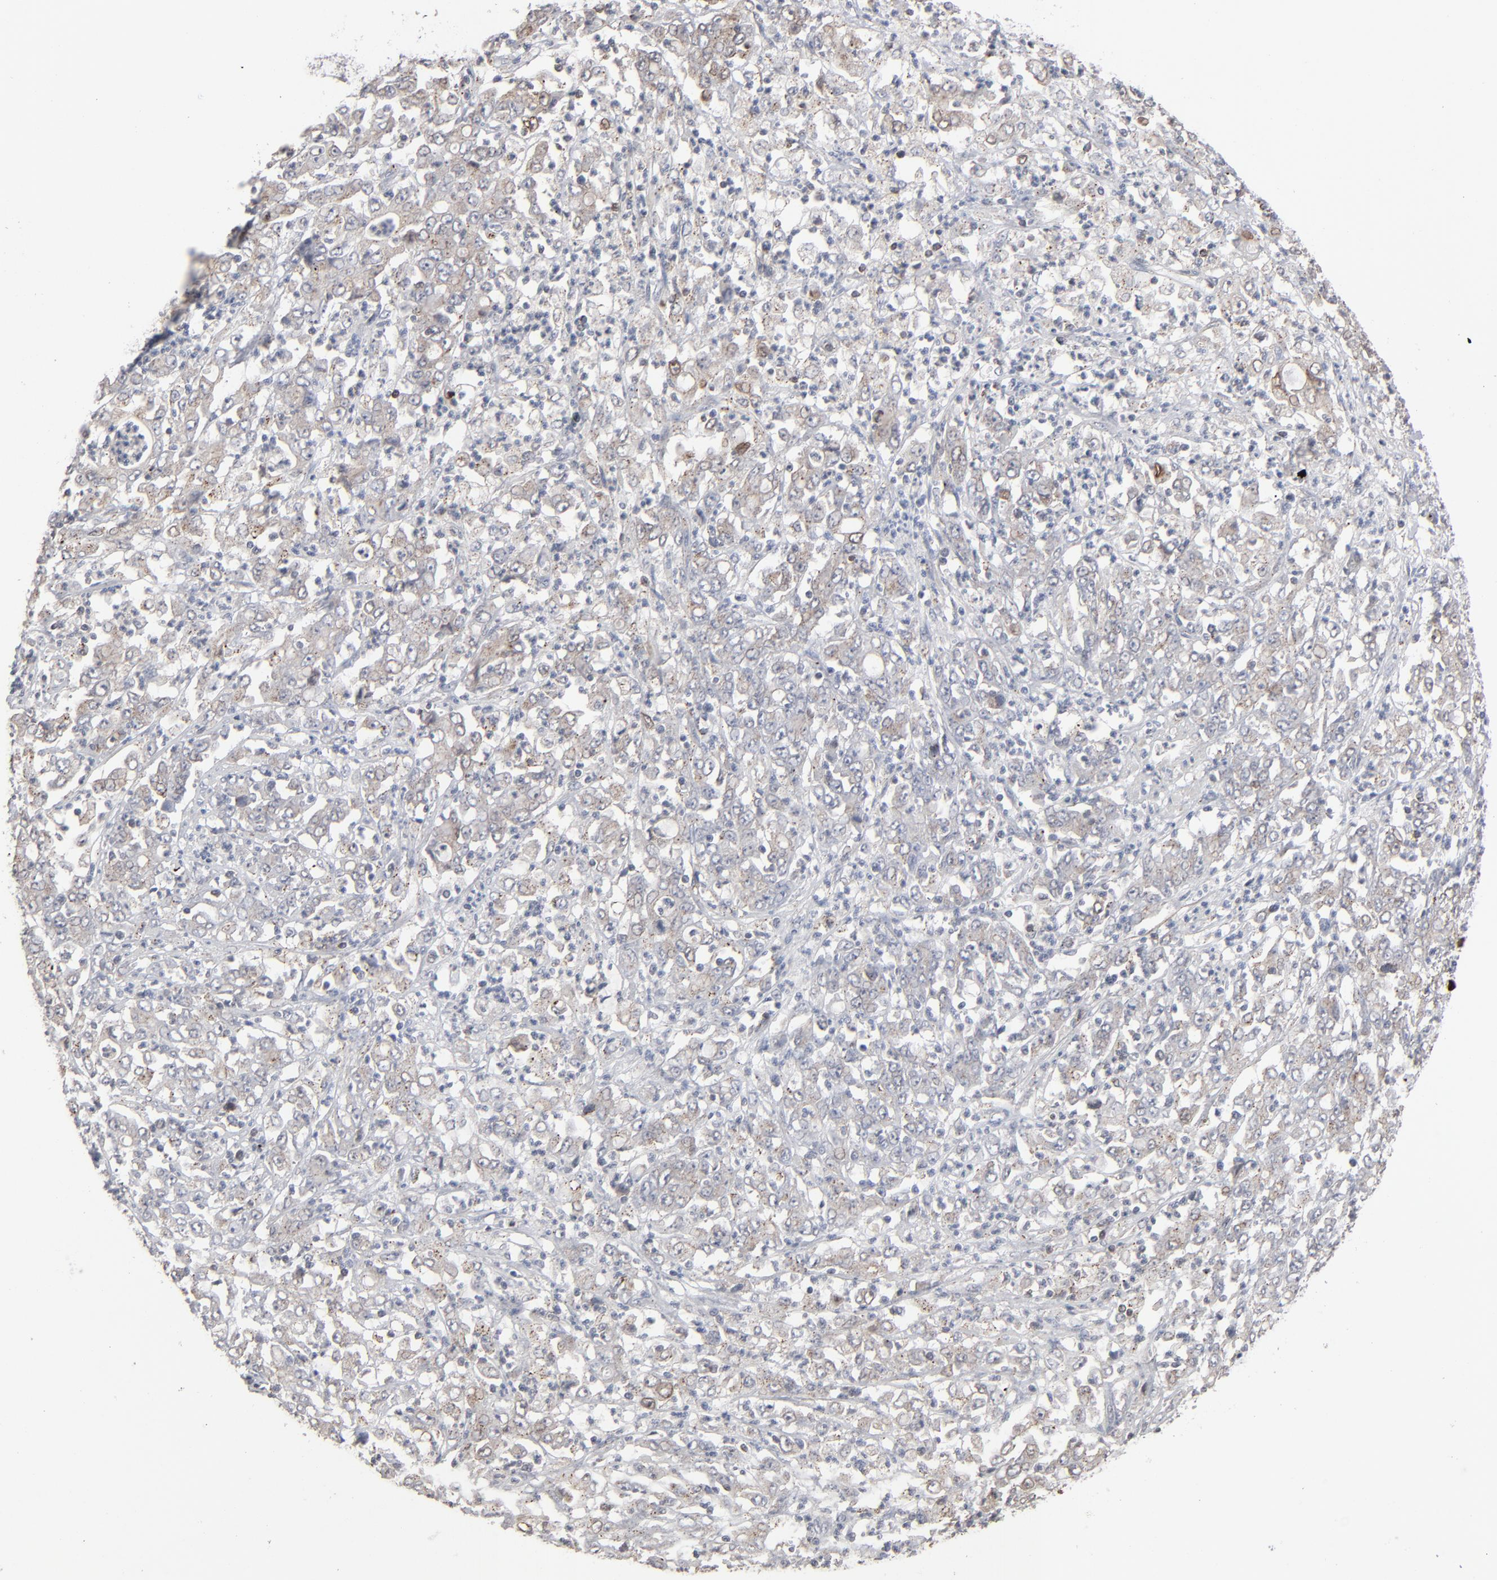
{"staining": {"intensity": "weak", "quantity": "25%-75%", "location": "cytoplasmic/membranous"}, "tissue": "stomach cancer", "cell_type": "Tumor cells", "image_type": "cancer", "snomed": [{"axis": "morphology", "description": "Adenocarcinoma, NOS"}, {"axis": "topography", "description": "Stomach, lower"}], "caption": "Tumor cells demonstrate low levels of weak cytoplasmic/membranous expression in approximately 25%-75% of cells in adenocarcinoma (stomach). (IHC, brightfield microscopy, high magnification).", "gene": "STAT4", "patient": {"sex": "female", "age": 71}}